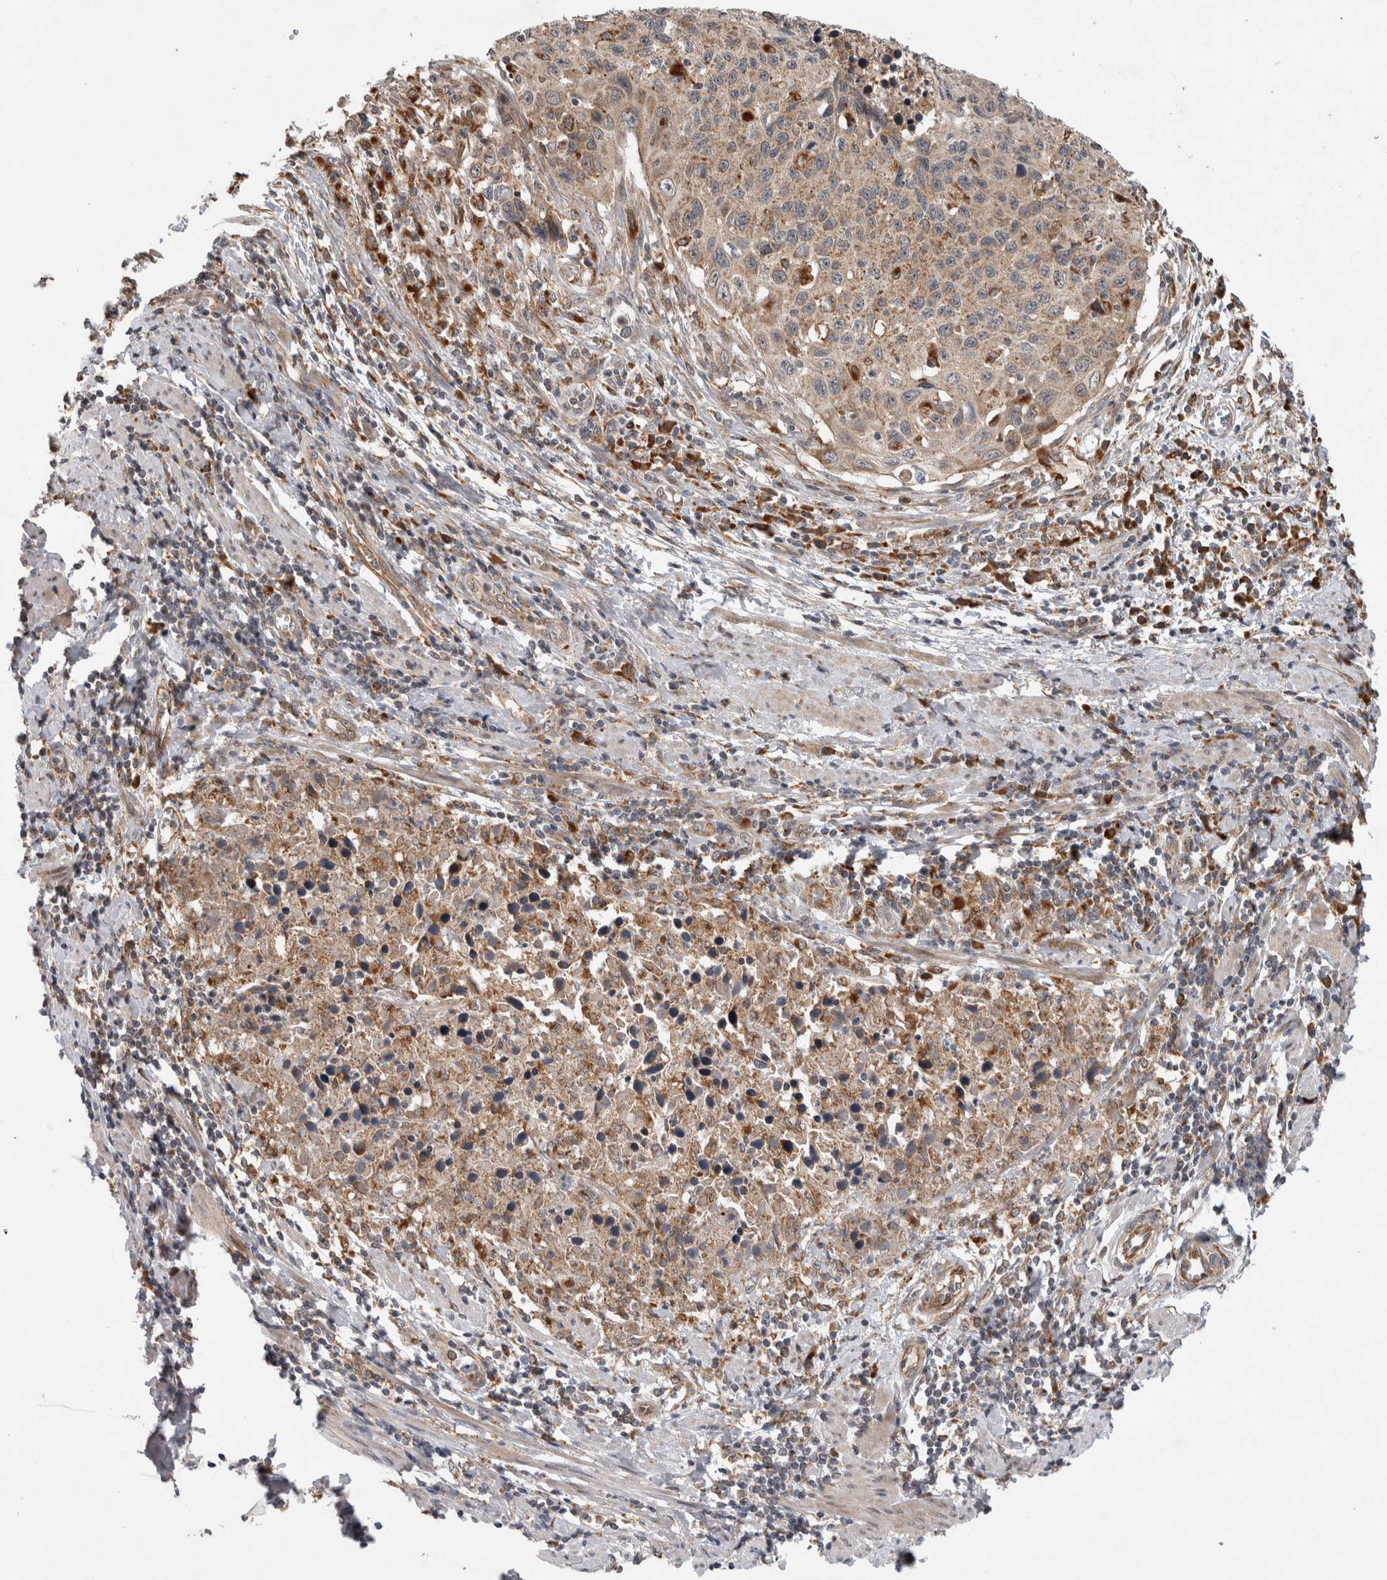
{"staining": {"intensity": "weak", "quantity": "25%-75%", "location": "cytoplasmic/membranous"}, "tissue": "cervical cancer", "cell_type": "Tumor cells", "image_type": "cancer", "snomed": [{"axis": "morphology", "description": "Squamous cell carcinoma, NOS"}, {"axis": "topography", "description": "Cervix"}], "caption": "High-magnification brightfield microscopy of cervical cancer (squamous cell carcinoma) stained with DAB (brown) and counterstained with hematoxylin (blue). tumor cells exhibit weak cytoplasmic/membranous positivity is identified in about25%-75% of cells. The staining was performed using DAB (3,3'-diaminobenzidine), with brown indicating positive protein expression. Nuclei are stained blue with hematoxylin.", "gene": "ADGRL3", "patient": {"sex": "female", "age": 53}}